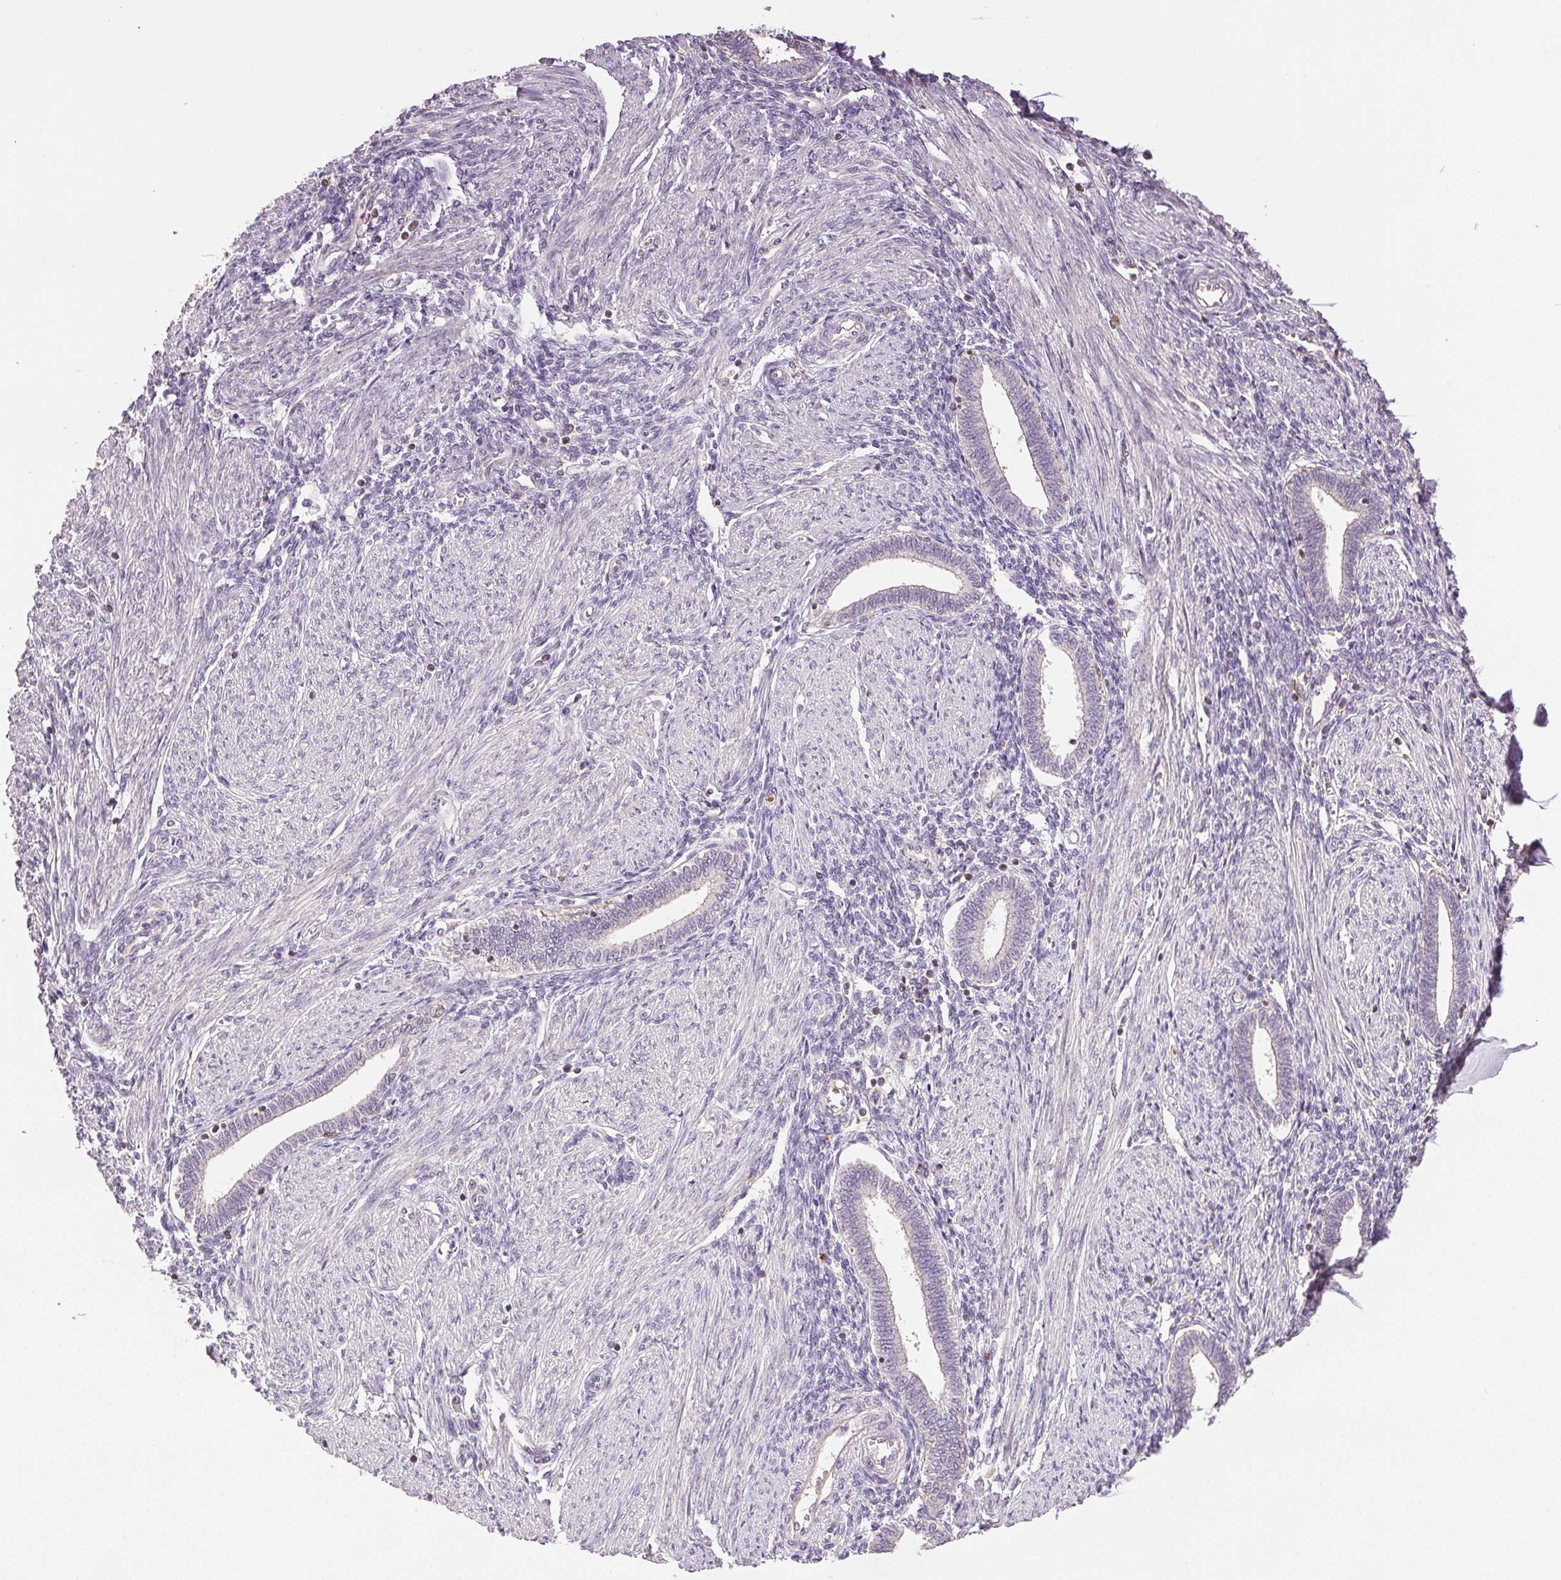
{"staining": {"intensity": "negative", "quantity": "none", "location": "none"}, "tissue": "endometrium", "cell_type": "Cells in endometrial stroma", "image_type": "normal", "snomed": [{"axis": "morphology", "description": "Normal tissue, NOS"}, {"axis": "topography", "description": "Endometrium"}], "caption": "Immunohistochemistry (IHC) micrograph of benign endometrium stained for a protein (brown), which reveals no positivity in cells in endometrial stroma. Nuclei are stained in blue.", "gene": "TMEM253", "patient": {"sex": "female", "age": 42}}